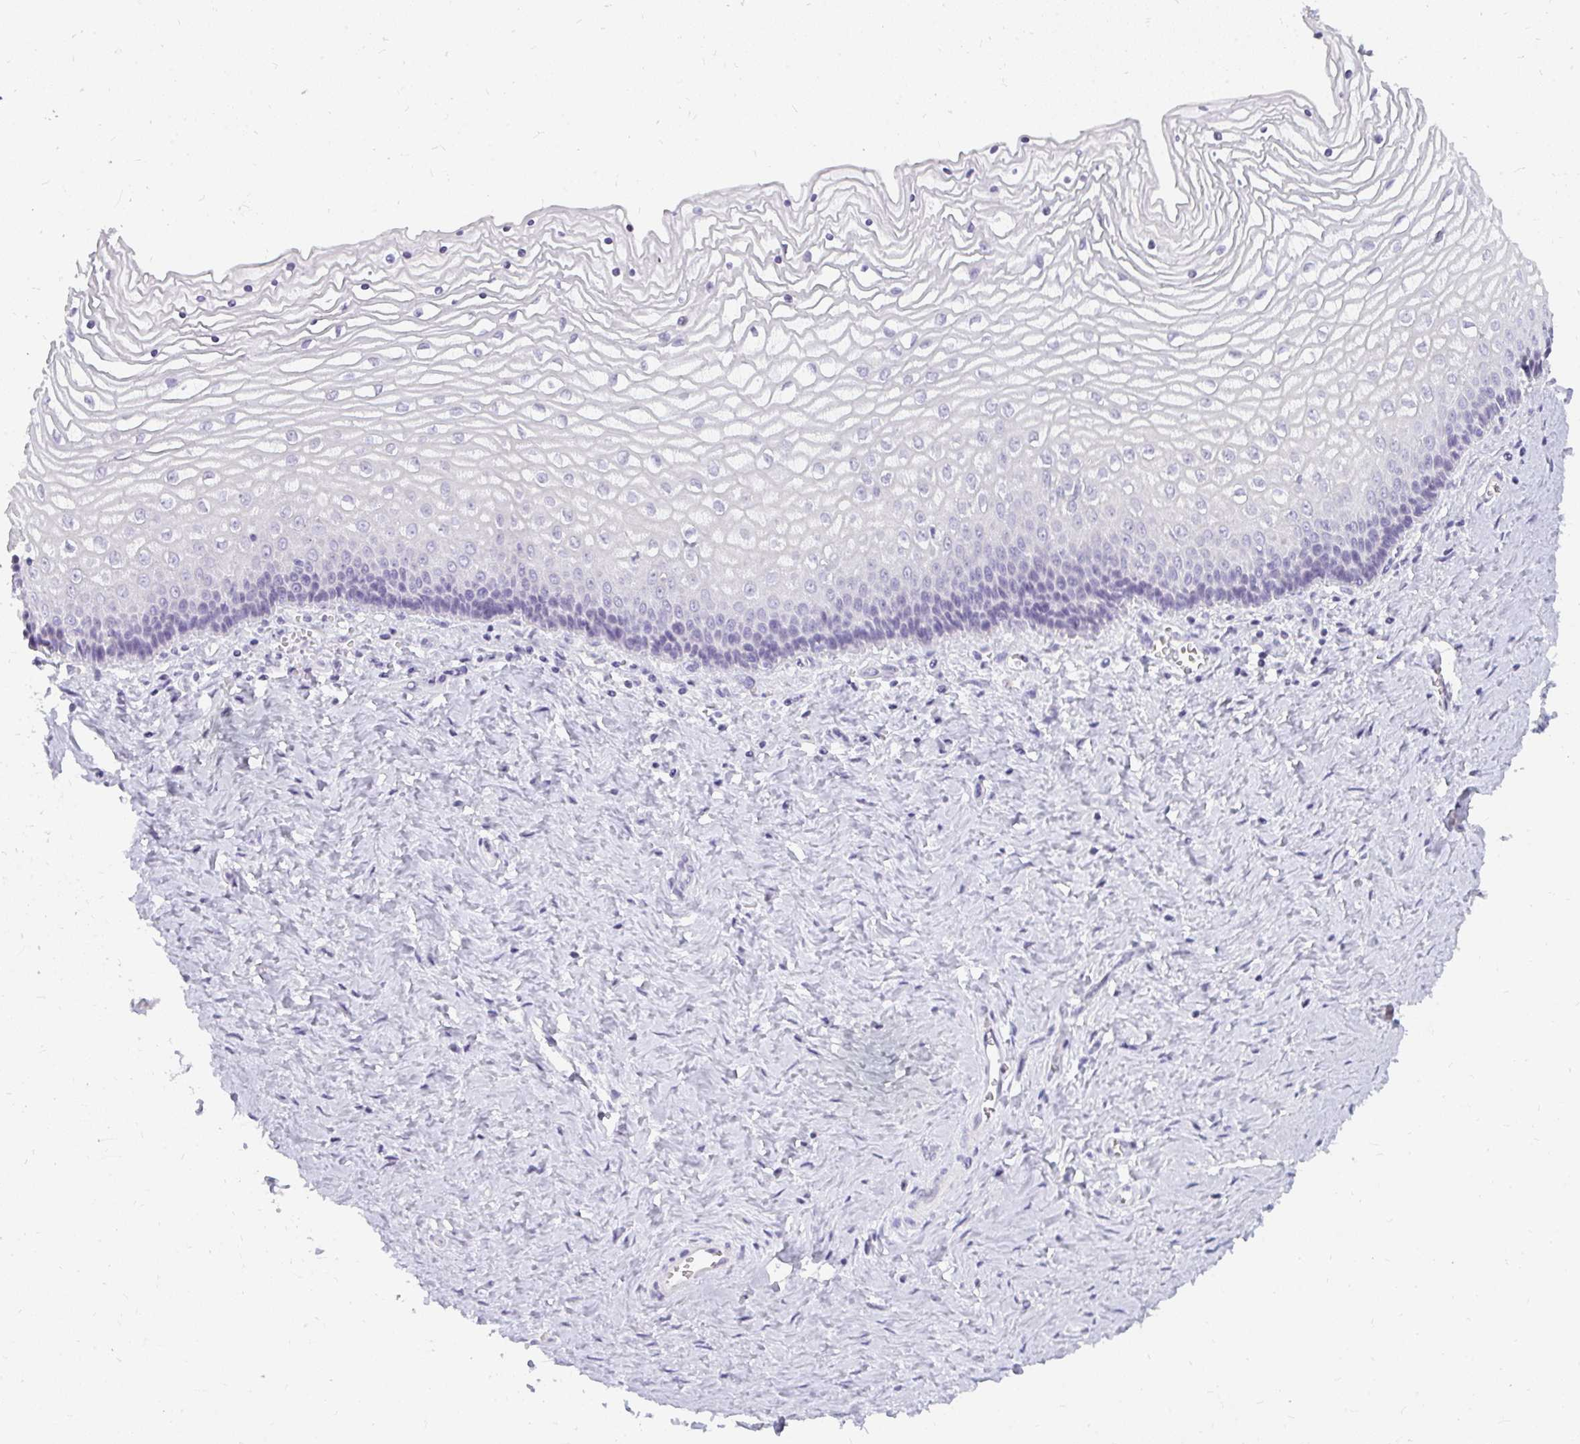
{"staining": {"intensity": "negative", "quantity": "none", "location": "none"}, "tissue": "vagina", "cell_type": "Squamous epithelial cells", "image_type": "normal", "snomed": [{"axis": "morphology", "description": "Normal tissue, NOS"}, {"axis": "topography", "description": "Vagina"}], "caption": "The image demonstrates no staining of squamous epithelial cells in benign vagina.", "gene": "PPP1R3G", "patient": {"sex": "female", "age": 45}}